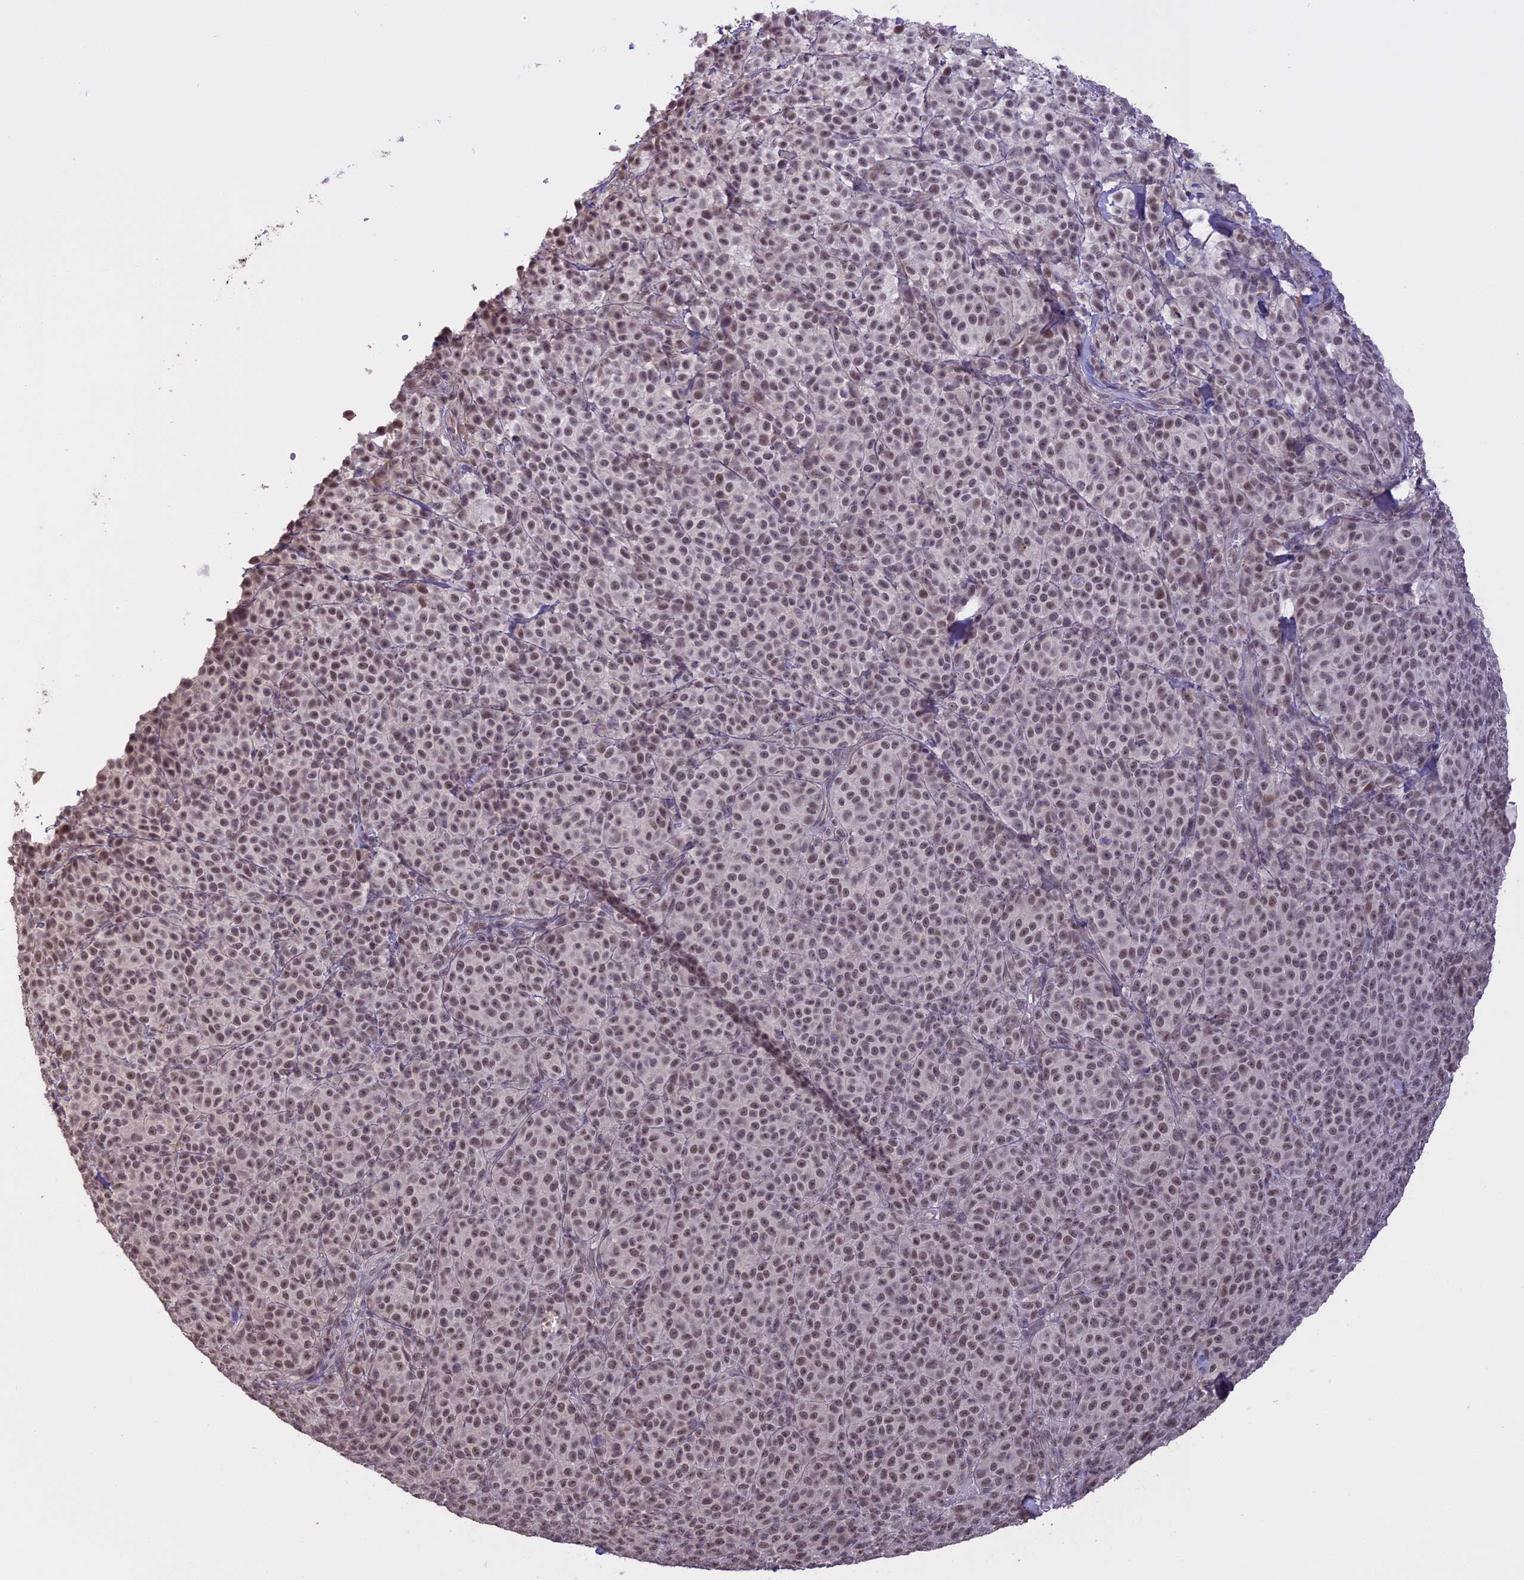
{"staining": {"intensity": "moderate", "quantity": "25%-75%", "location": "nuclear"}, "tissue": "melanoma", "cell_type": "Tumor cells", "image_type": "cancer", "snomed": [{"axis": "morphology", "description": "Normal tissue, NOS"}, {"axis": "morphology", "description": "Malignant melanoma, NOS"}, {"axis": "topography", "description": "Skin"}], "caption": "Moderate nuclear protein positivity is identified in approximately 25%-75% of tumor cells in malignant melanoma.", "gene": "TIGD7", "patient": {"sex": "female", "age": 34}}